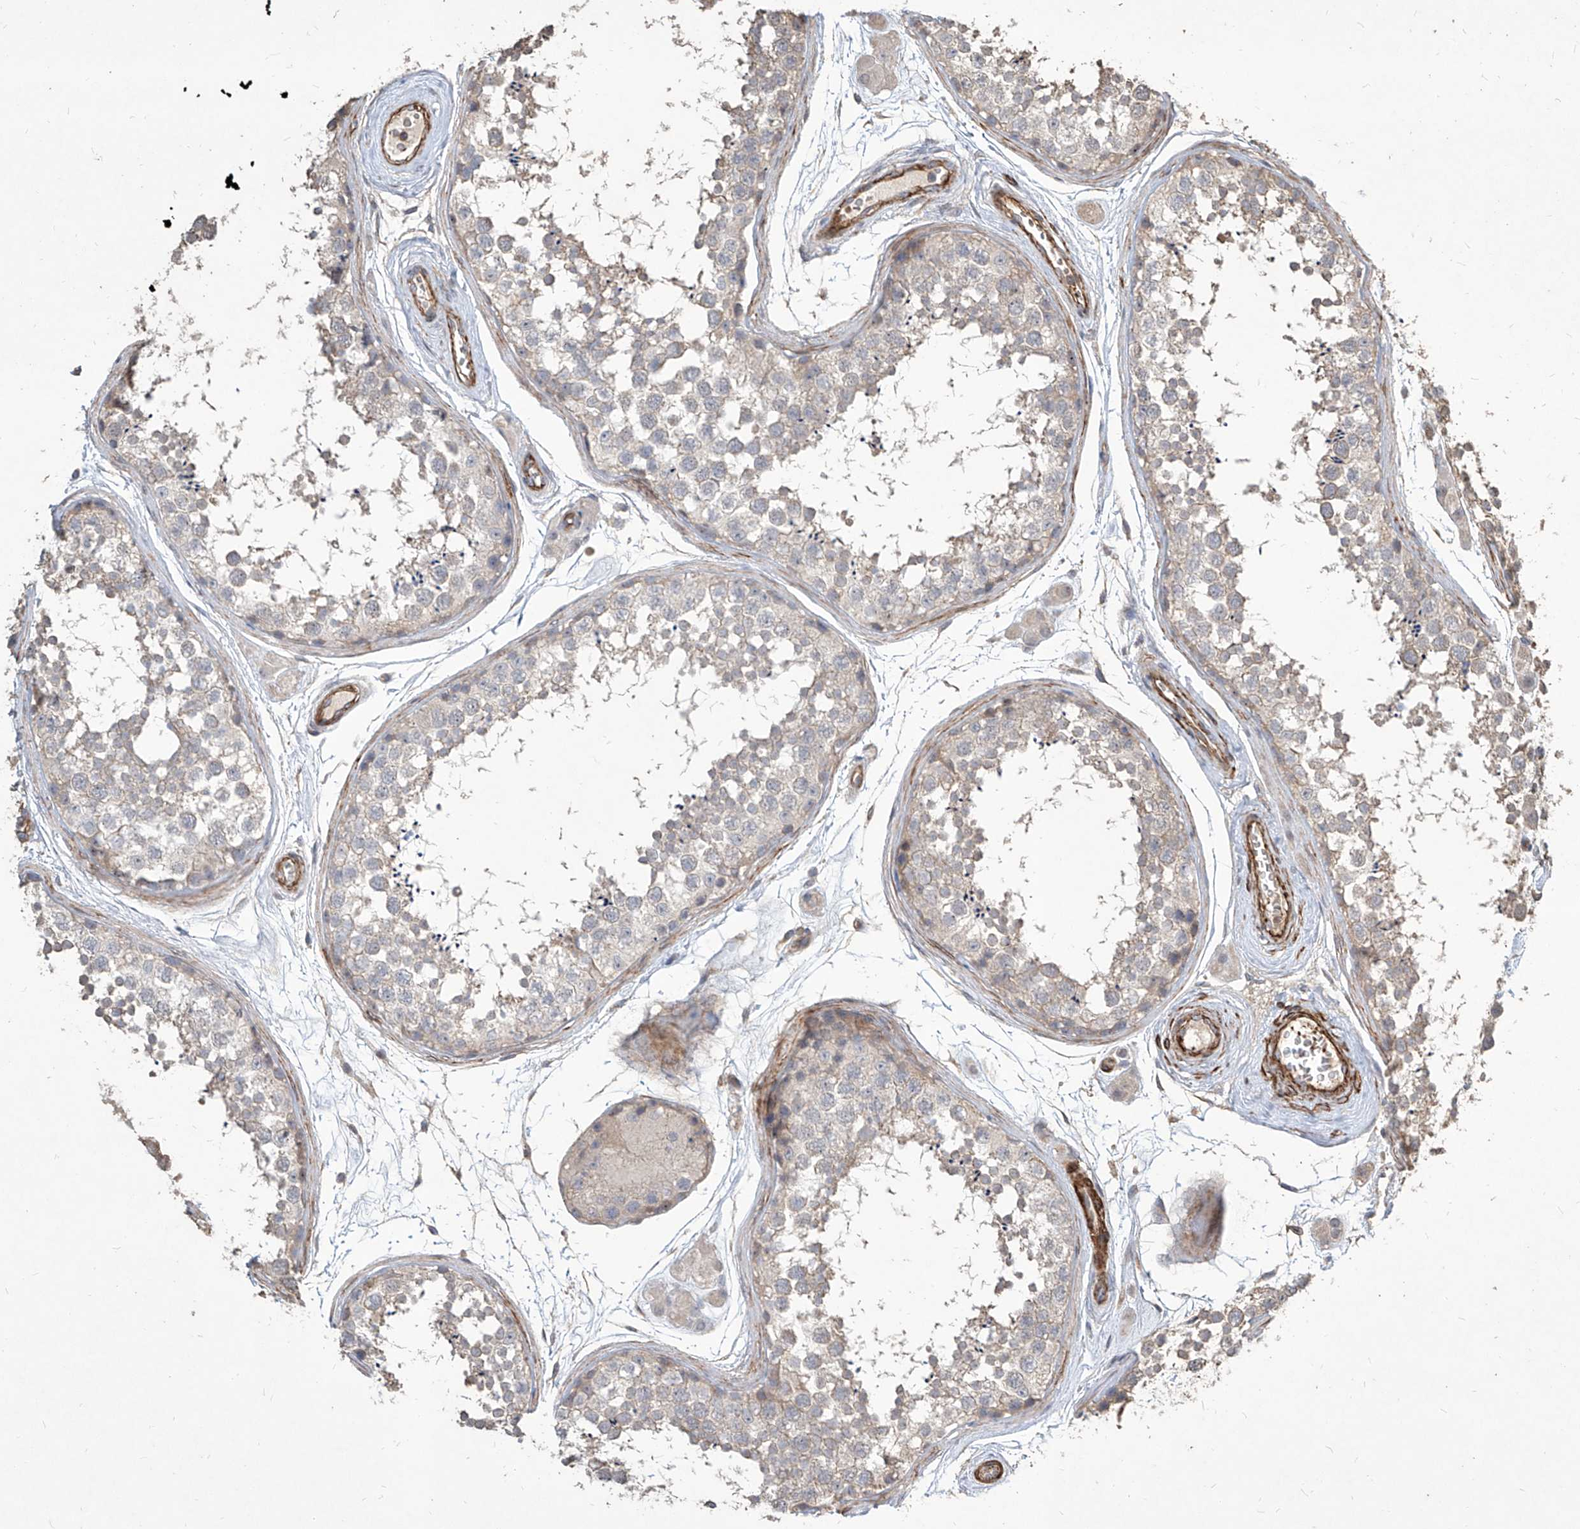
{"staining": {"intensity": "weak", "quantity": "<25%", "location": "cytoplasmic/membranous"}, "tissue": "testis", "cell_type": "Cells in seminiferous ducts", "image_type": "normal", "snomed": [{"axis": "morphology", "description": "Normal tissue, NOS"}, {"axis": "topography", "description": "Testis"}], "caption": "A high-resolution micrograph shows immunohistochemistry (IHC) staining of normal testis, which displays no significant positivity in cells in seminiferous ducts.", "gene": "FAM83B", "patient": {"sex": "male", "age": 56}}